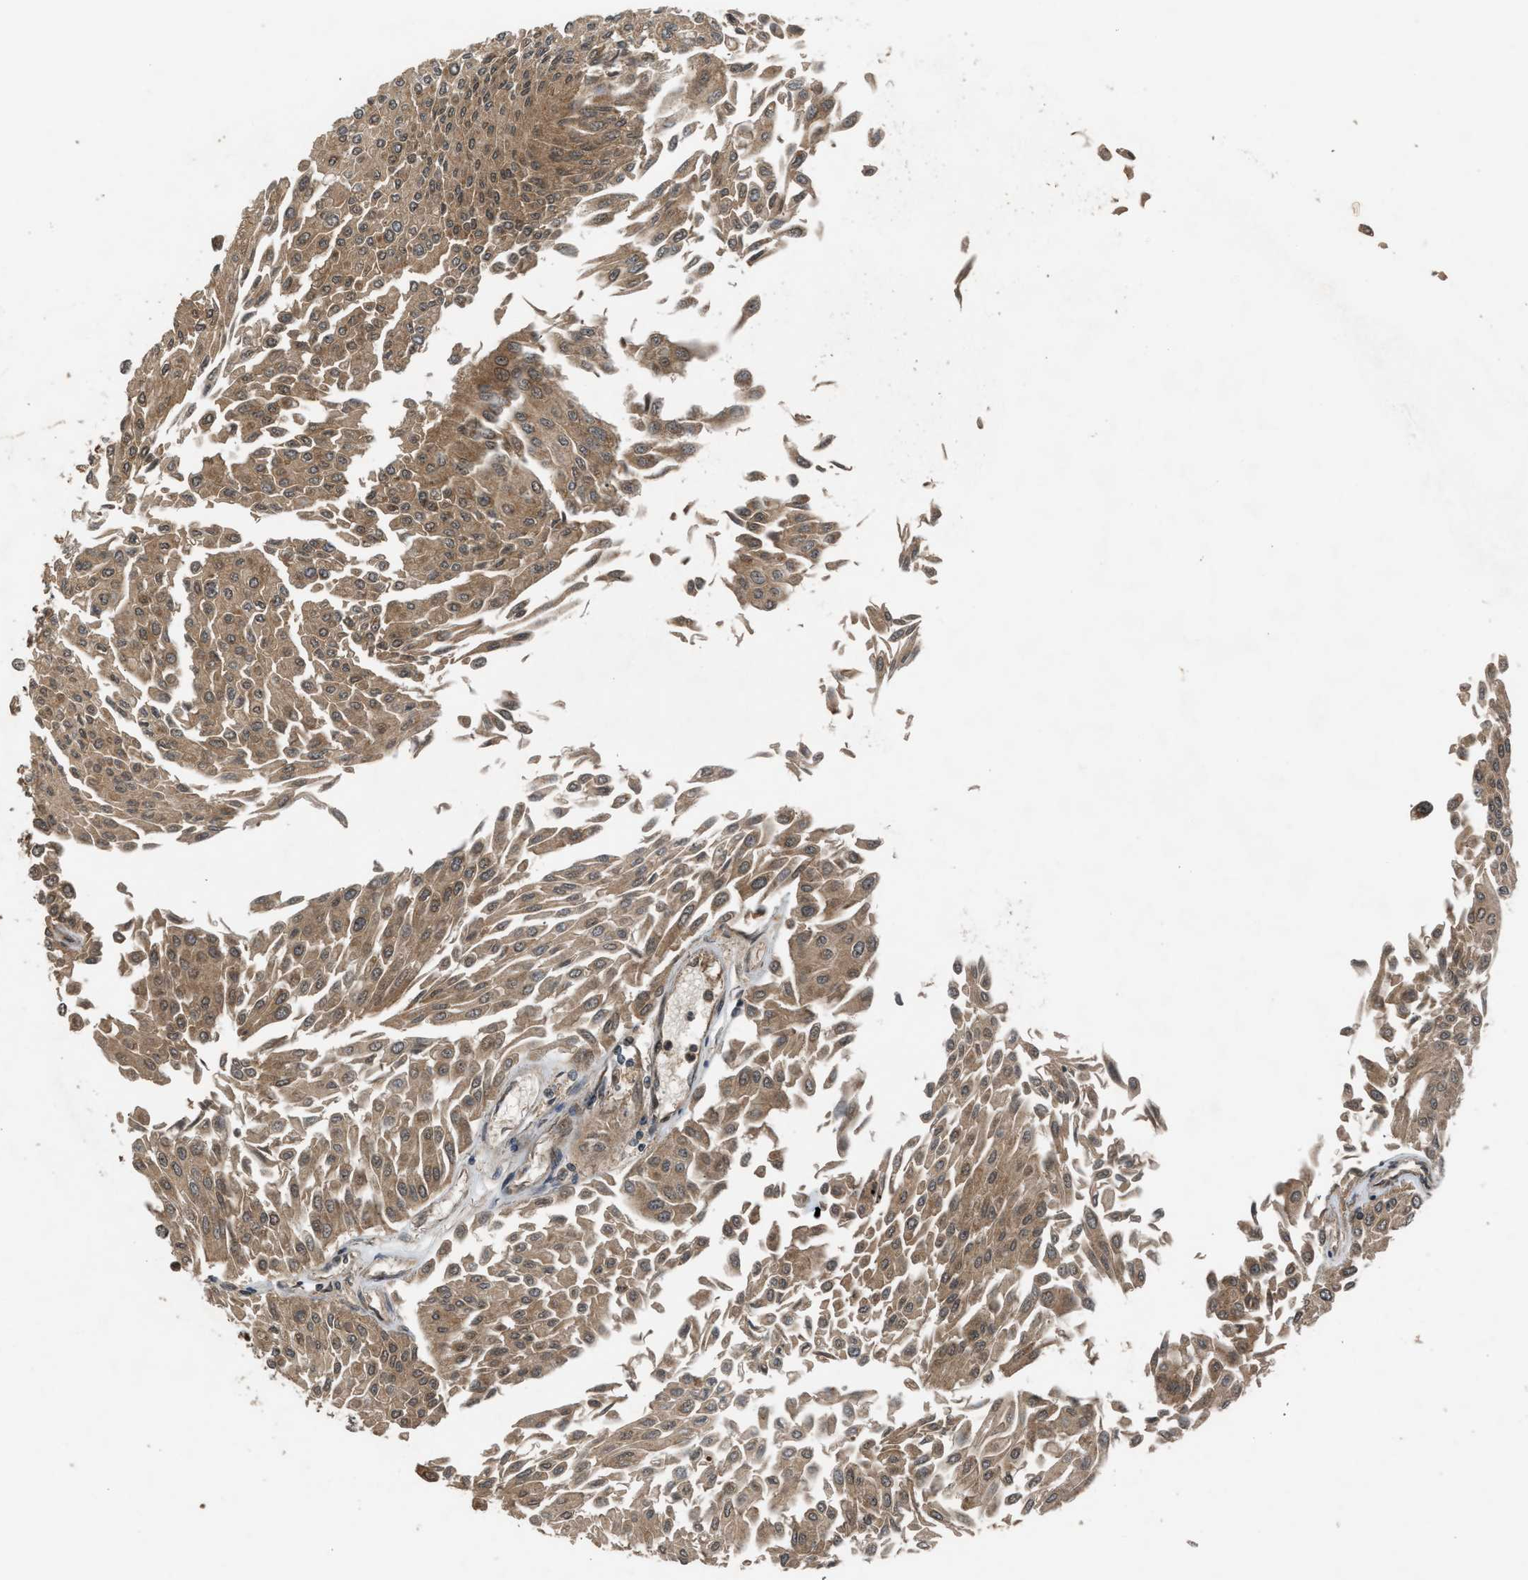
{"staining": {"intensity": "moderate", "quantity": ">75%", "location": "cytoplasmic/membranous"}, "tissue": "urothelial cancer", "cell_type": "Tumor cells", "image_type": "cancer", "snomed": [{"axis": "morphology", "description": "Urothelial carcinoma, Low grade"}, {"axis": "topography", "description": "Urinary bladder"}], "caption": "Protein staining displays moderate cytoplasmic/membranous positivity in approximately >75% of tumor cells in urothelial cancer. (IHC, brightfield microscopy, high magnification).", "gene": "TXNL1", "patient": {"sex": "female", "age": 60}}